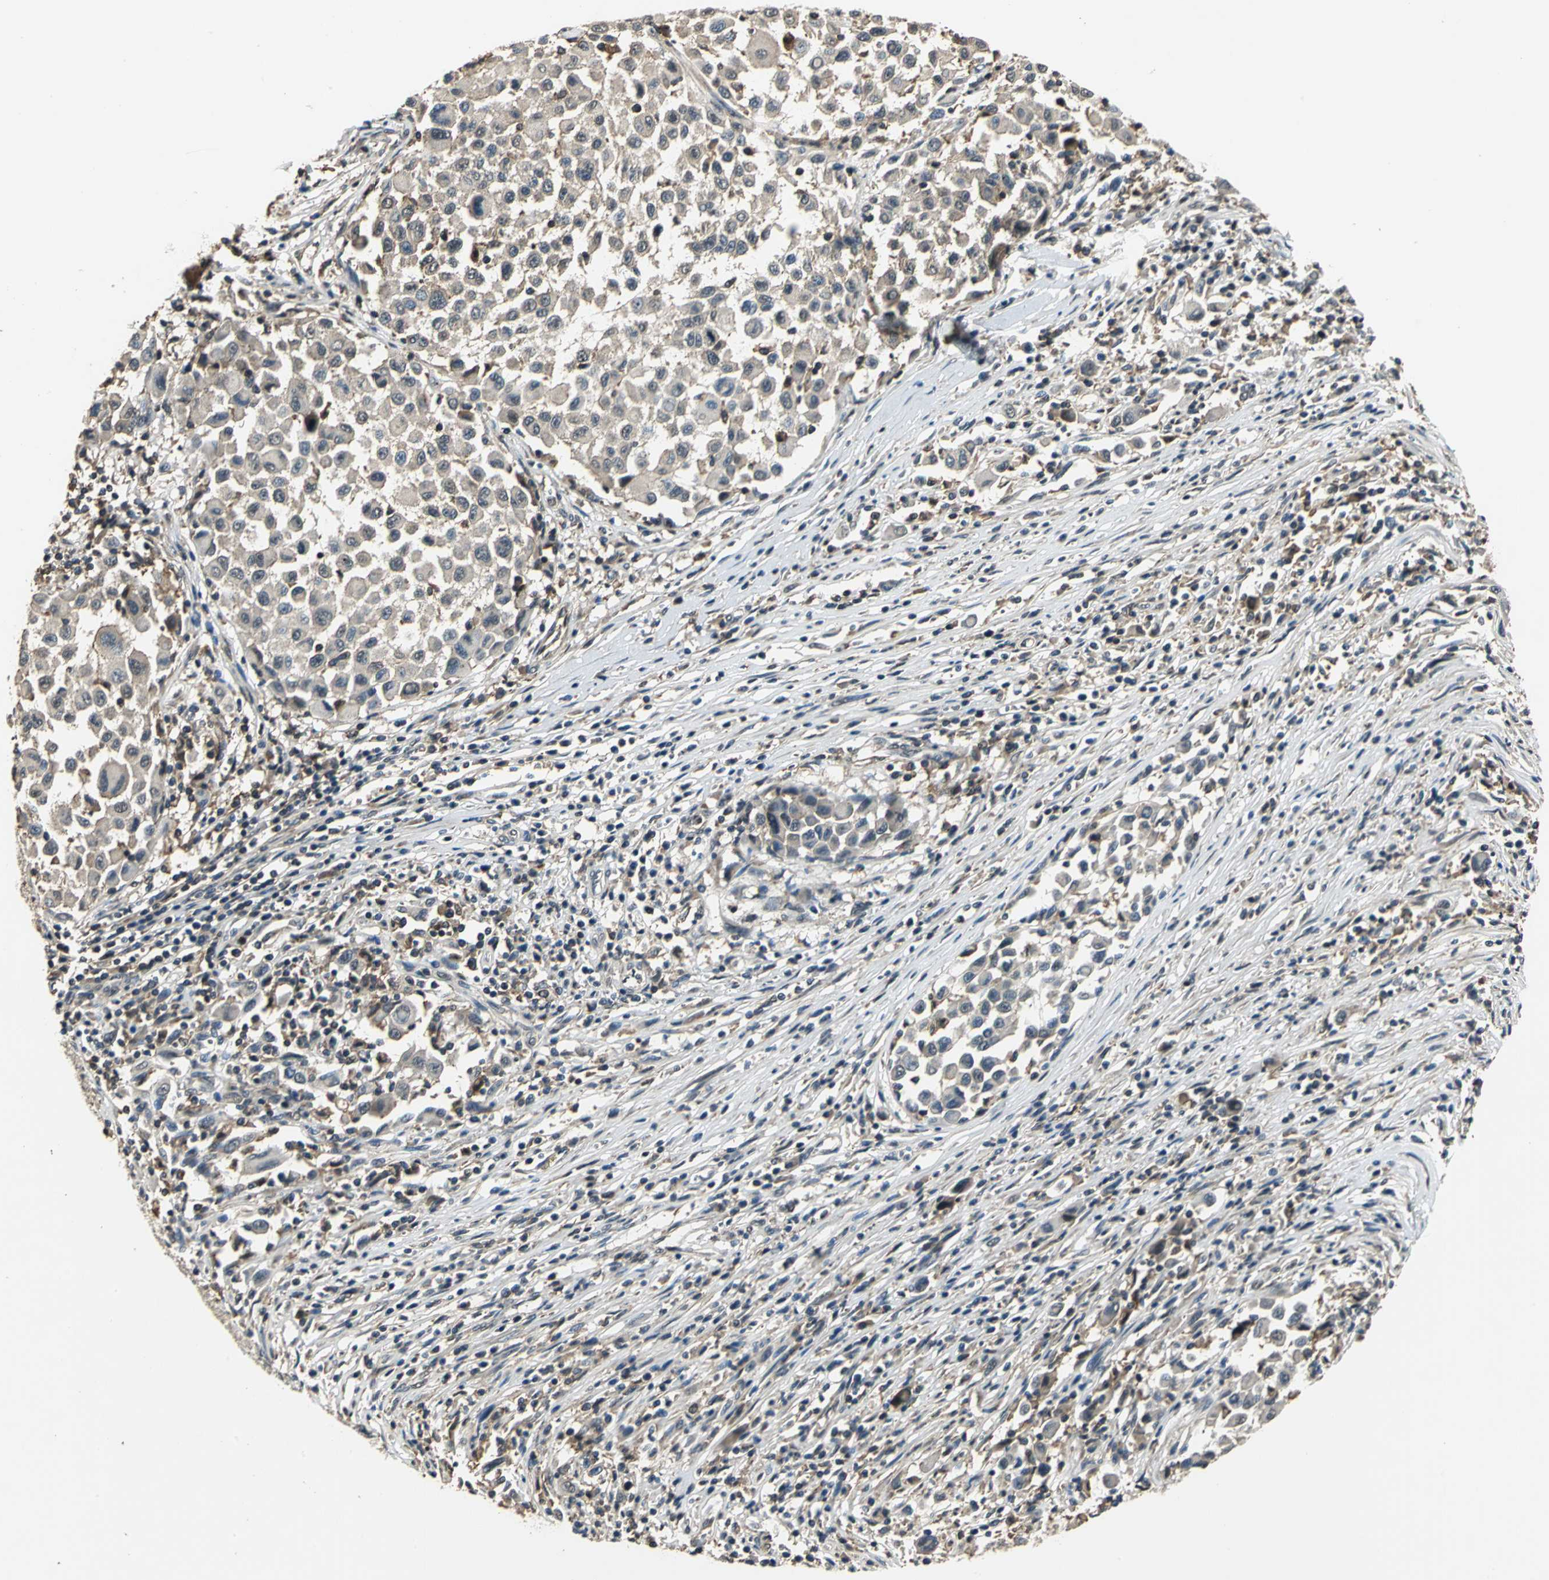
{"staining": {"intensity": "negative", "quantity": "none", "location": "none"}, "tissue": "melanoma", "cell_type": "Tumor cells", "image_type": "cancer", "snomed": [{"axis": "morphology", "description": "Malignant melanoma, Metastatic site"}, {"axis": "topography", "description": "Lymph node"}], "caption": "The histopathology image exhibits no significant expression in tumor cells of malignant melanoma (metastatic site).", "gene": "EIF2B2", "patient": {"sex": "male", "age": 61}}